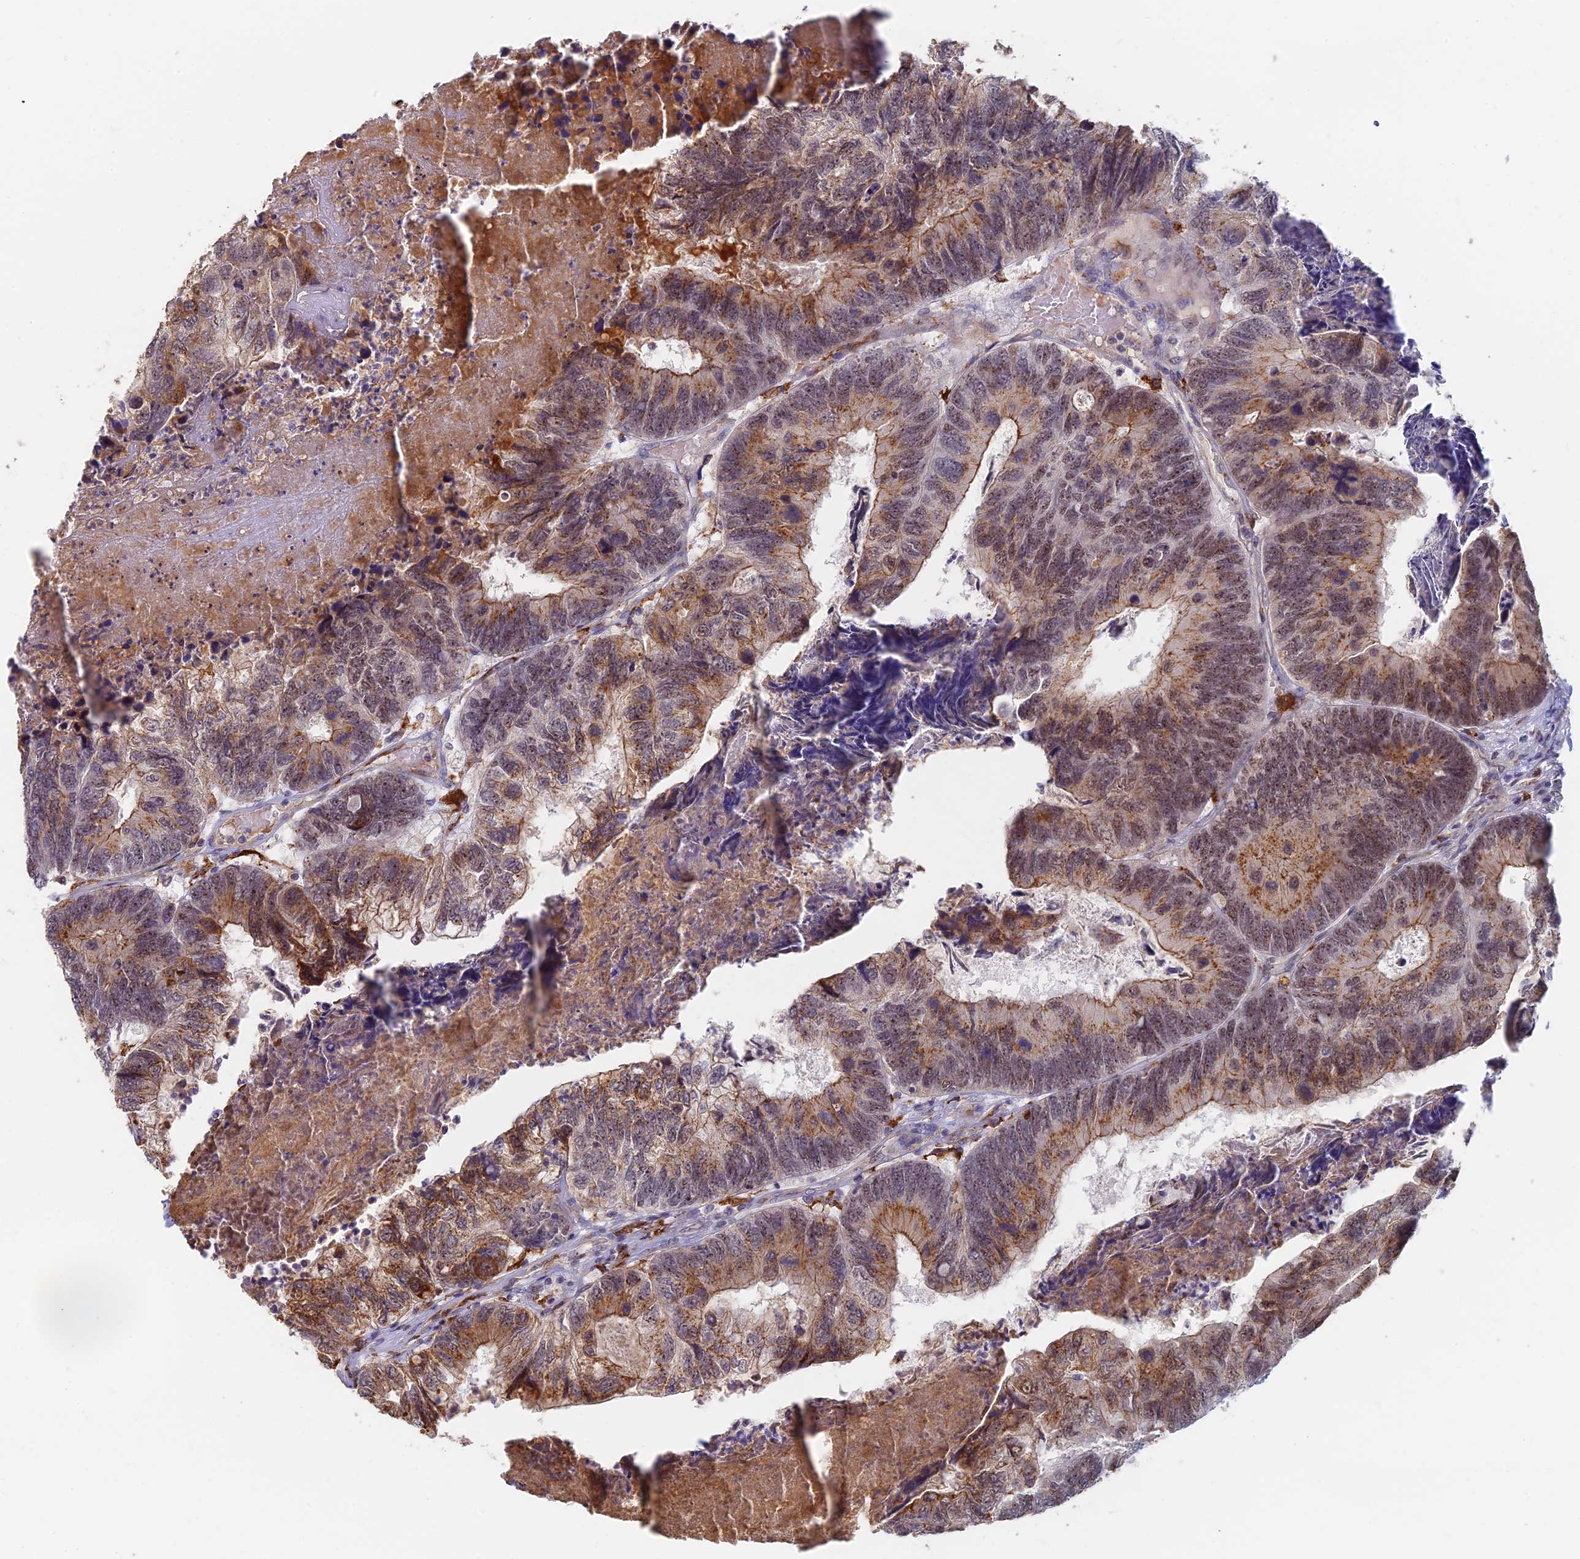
{"staining": {"intensity": "moderate", "quantity": ">75%", "location": "cytoplasmic/membranous,nuclear"}, "tissue": "colorectal cancer", "cell_type": "Tumor cells", "image_type": "cancer", "snomed": [{"axis": "morphology", "description": "Adenocarcinoma, NOS"}, {"axis": "topography", "description": "Colon"}], "caption": "A brown stain labels moderate cytoplasmic/membranous and nuclear staining of a protein in human colorectal cancer tumor cells.", "gene": "GPATCH1", "patient": {"sex": "female", "age": 67}}